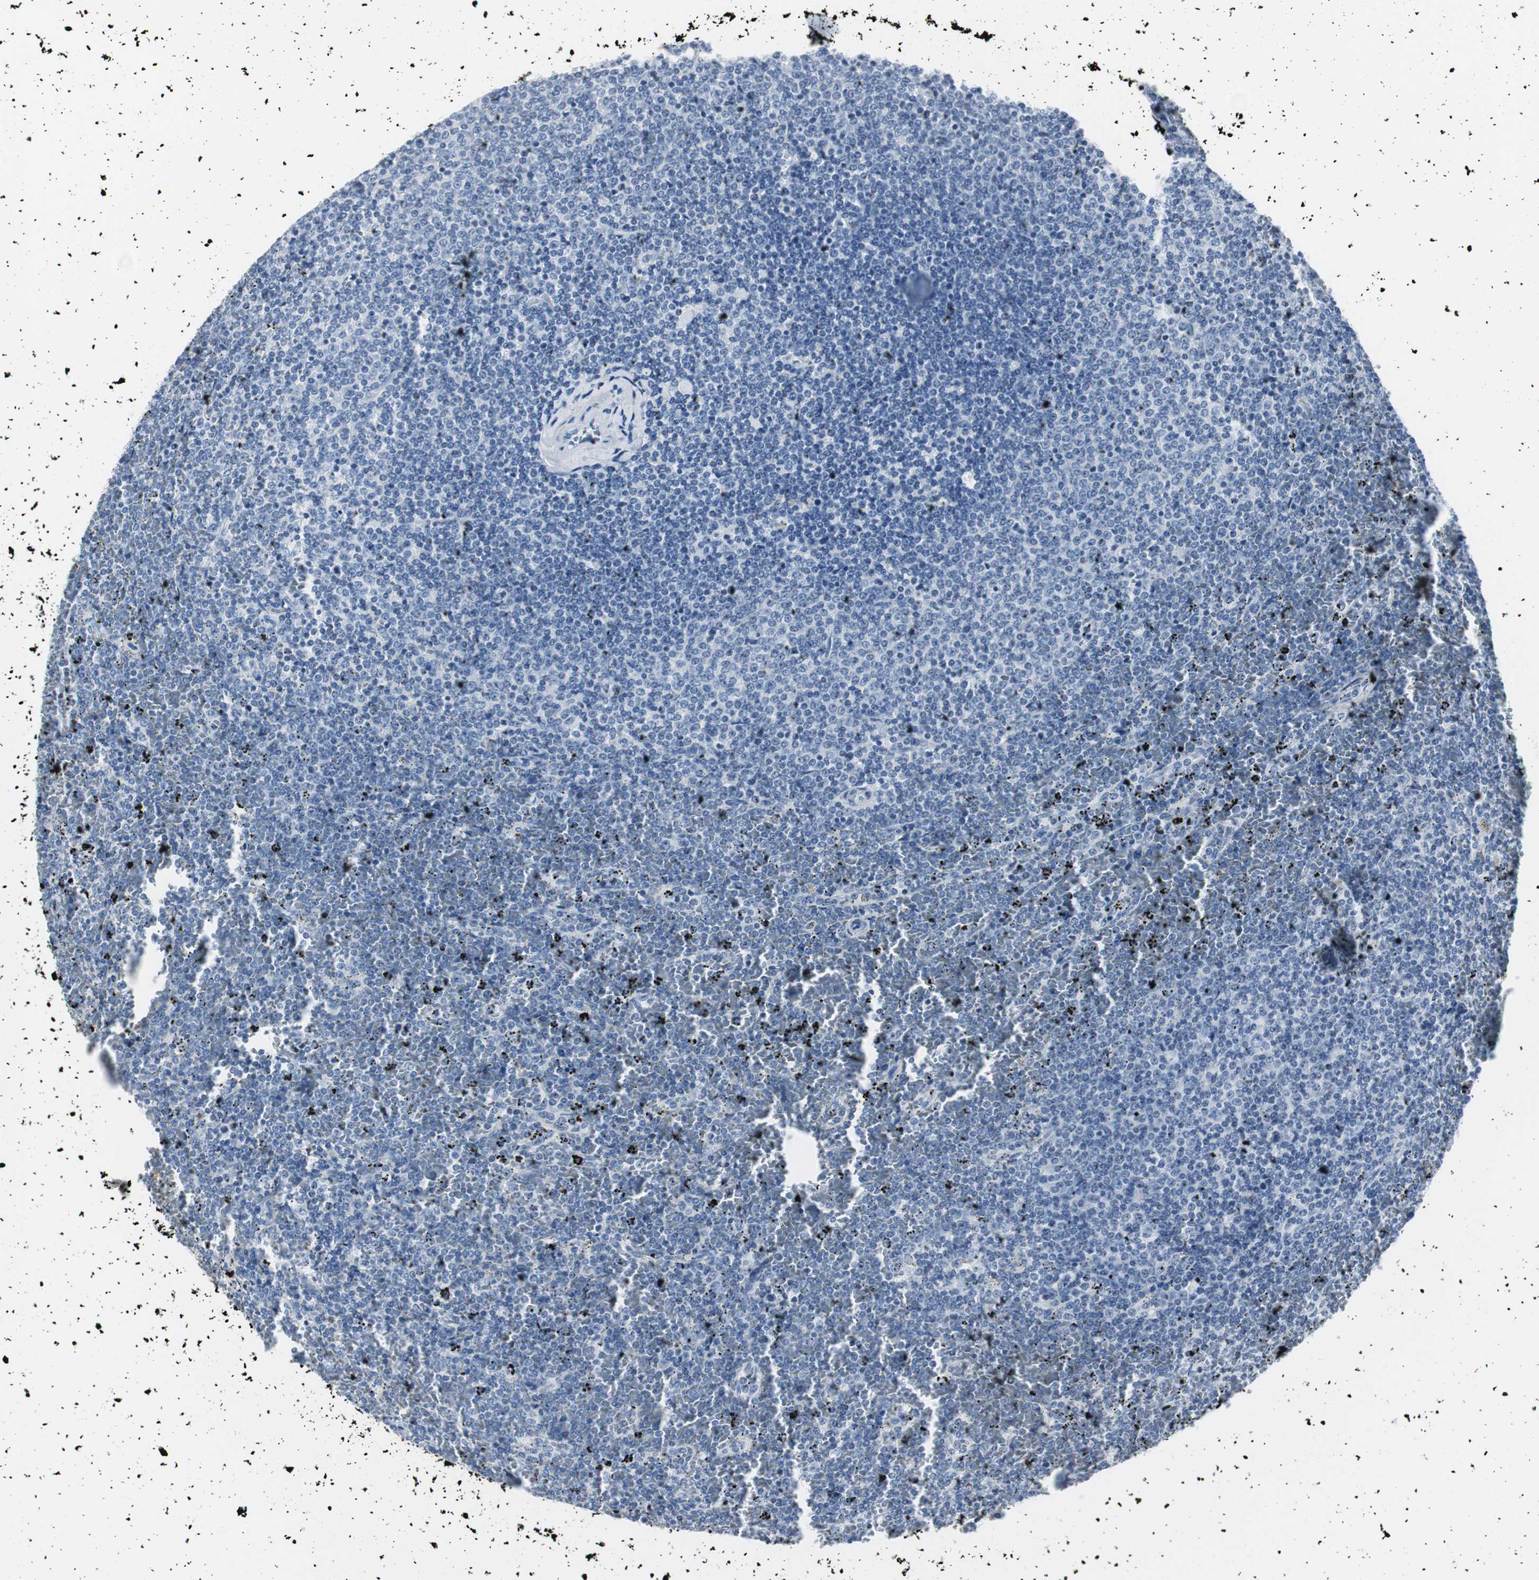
{"staining": {"intensity": "negative", "quantity": "none", "location": "none"}, "tissue": "lymphoma", "cell_type": "Tumor cells", "image_type": "cancer", "snomed": [{"axis": "morphology", "description": "Malignant lymphoma, non-Hodgkin's type, Low grade"}, {"axis": "topography", "description": "Spleen"}], "caption": "Tumor cells are negative for brown protein staining in malignant lymphoma, non-Hodgkin's type (low-grade).", "gene": "GAP43", "patient": {"sex": "female", "age": 77}}